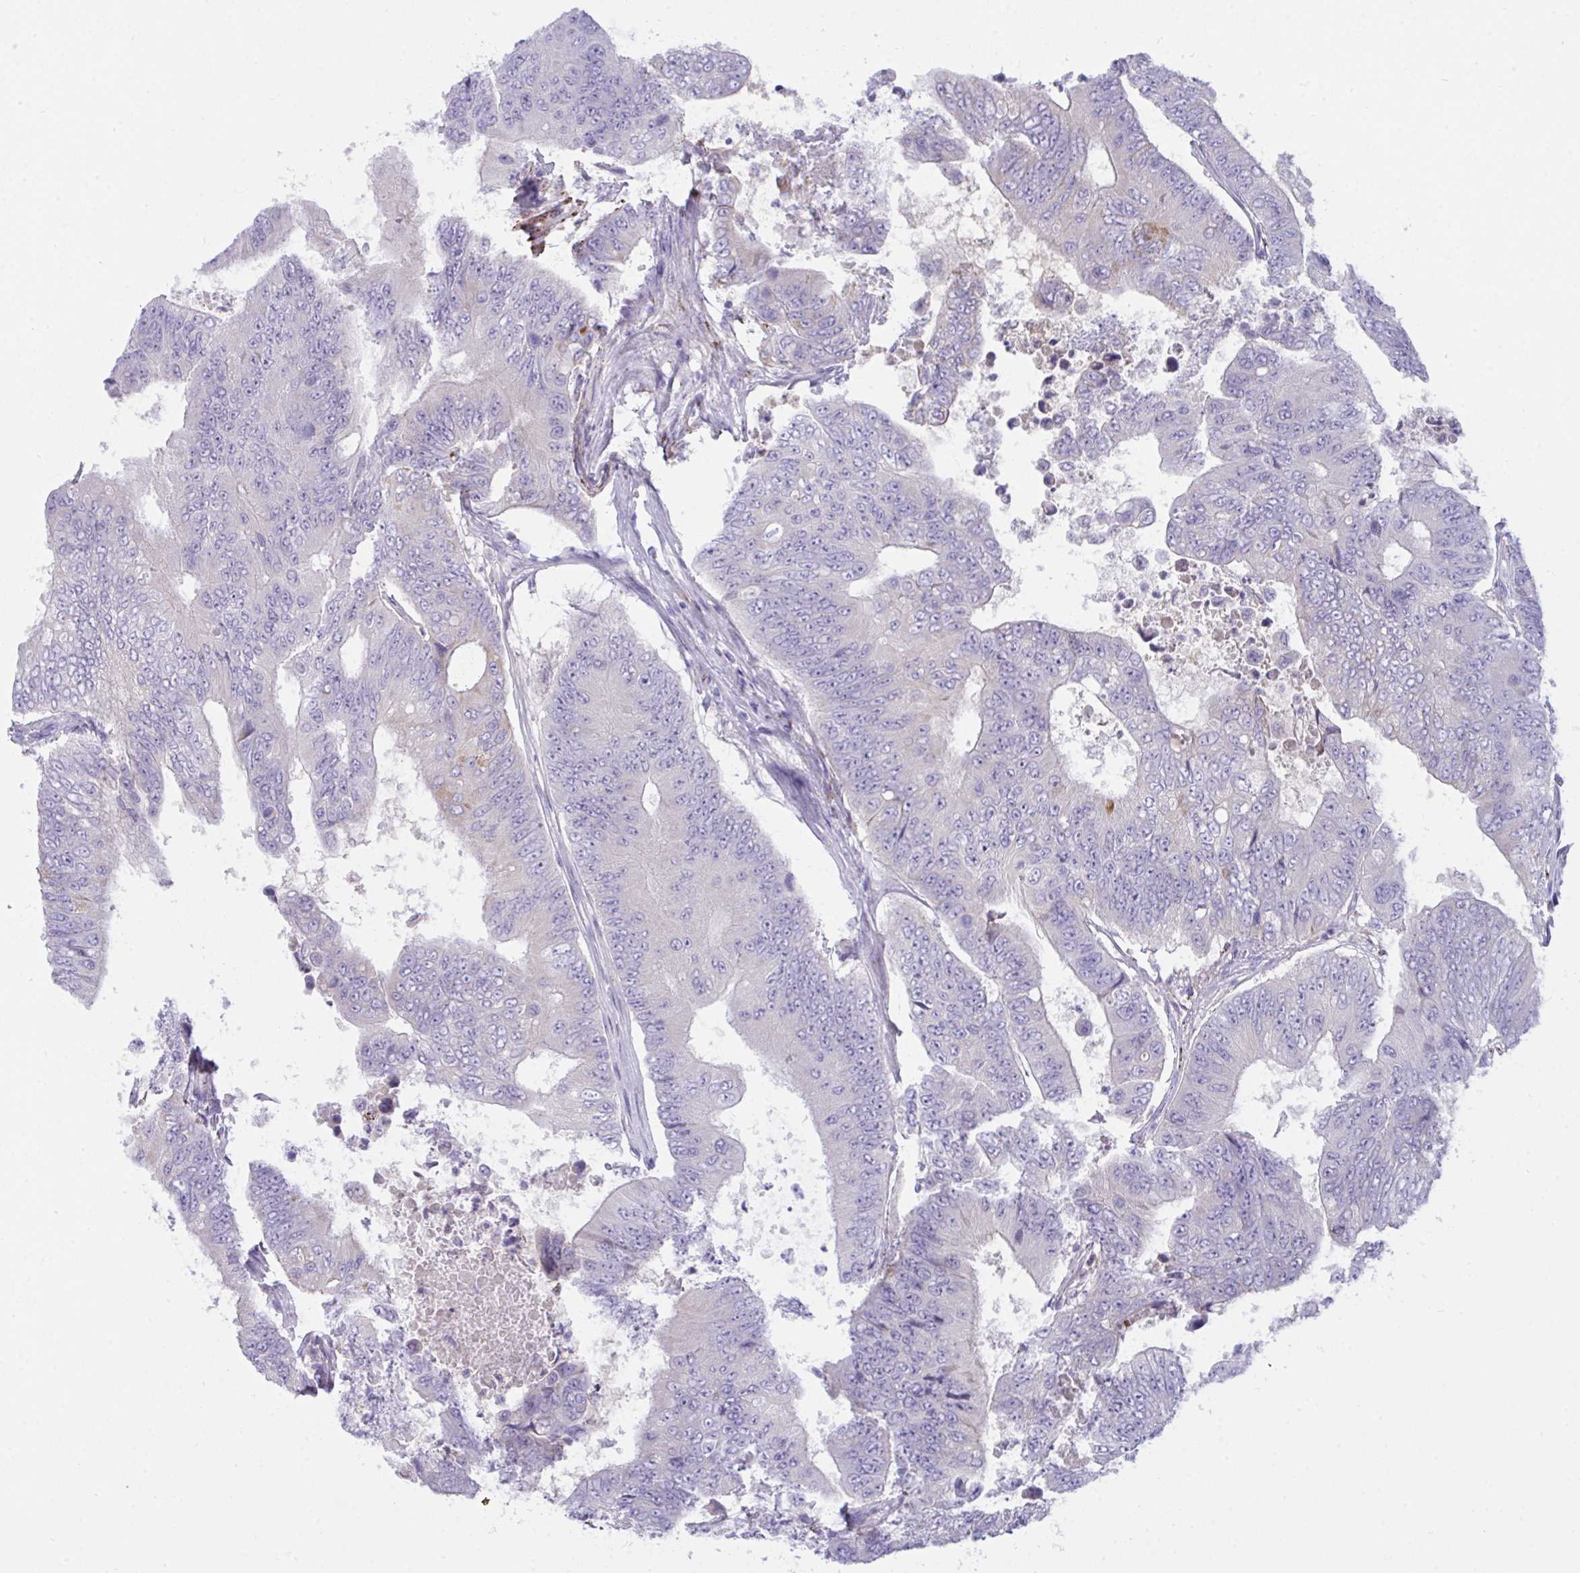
{"staining": {"intensity": "negative", "quantity": "none", "location": "none"}, "tissue": "colorectal cancer", "cell_type": "Tumor cells", "image_type": "cancer", "snomed": [{"axis": "morphology", "description": "Adenocarcinoma, NOS"}, {"axis": "topography", "description": "Colon"}], "caption": "The IHC image has no significant expression in tumor cells of colorectal cancer (adenocarcinoma) tissue.", "gene": "SEMA6B", "patient": {"sex": "female", "age": 48}}